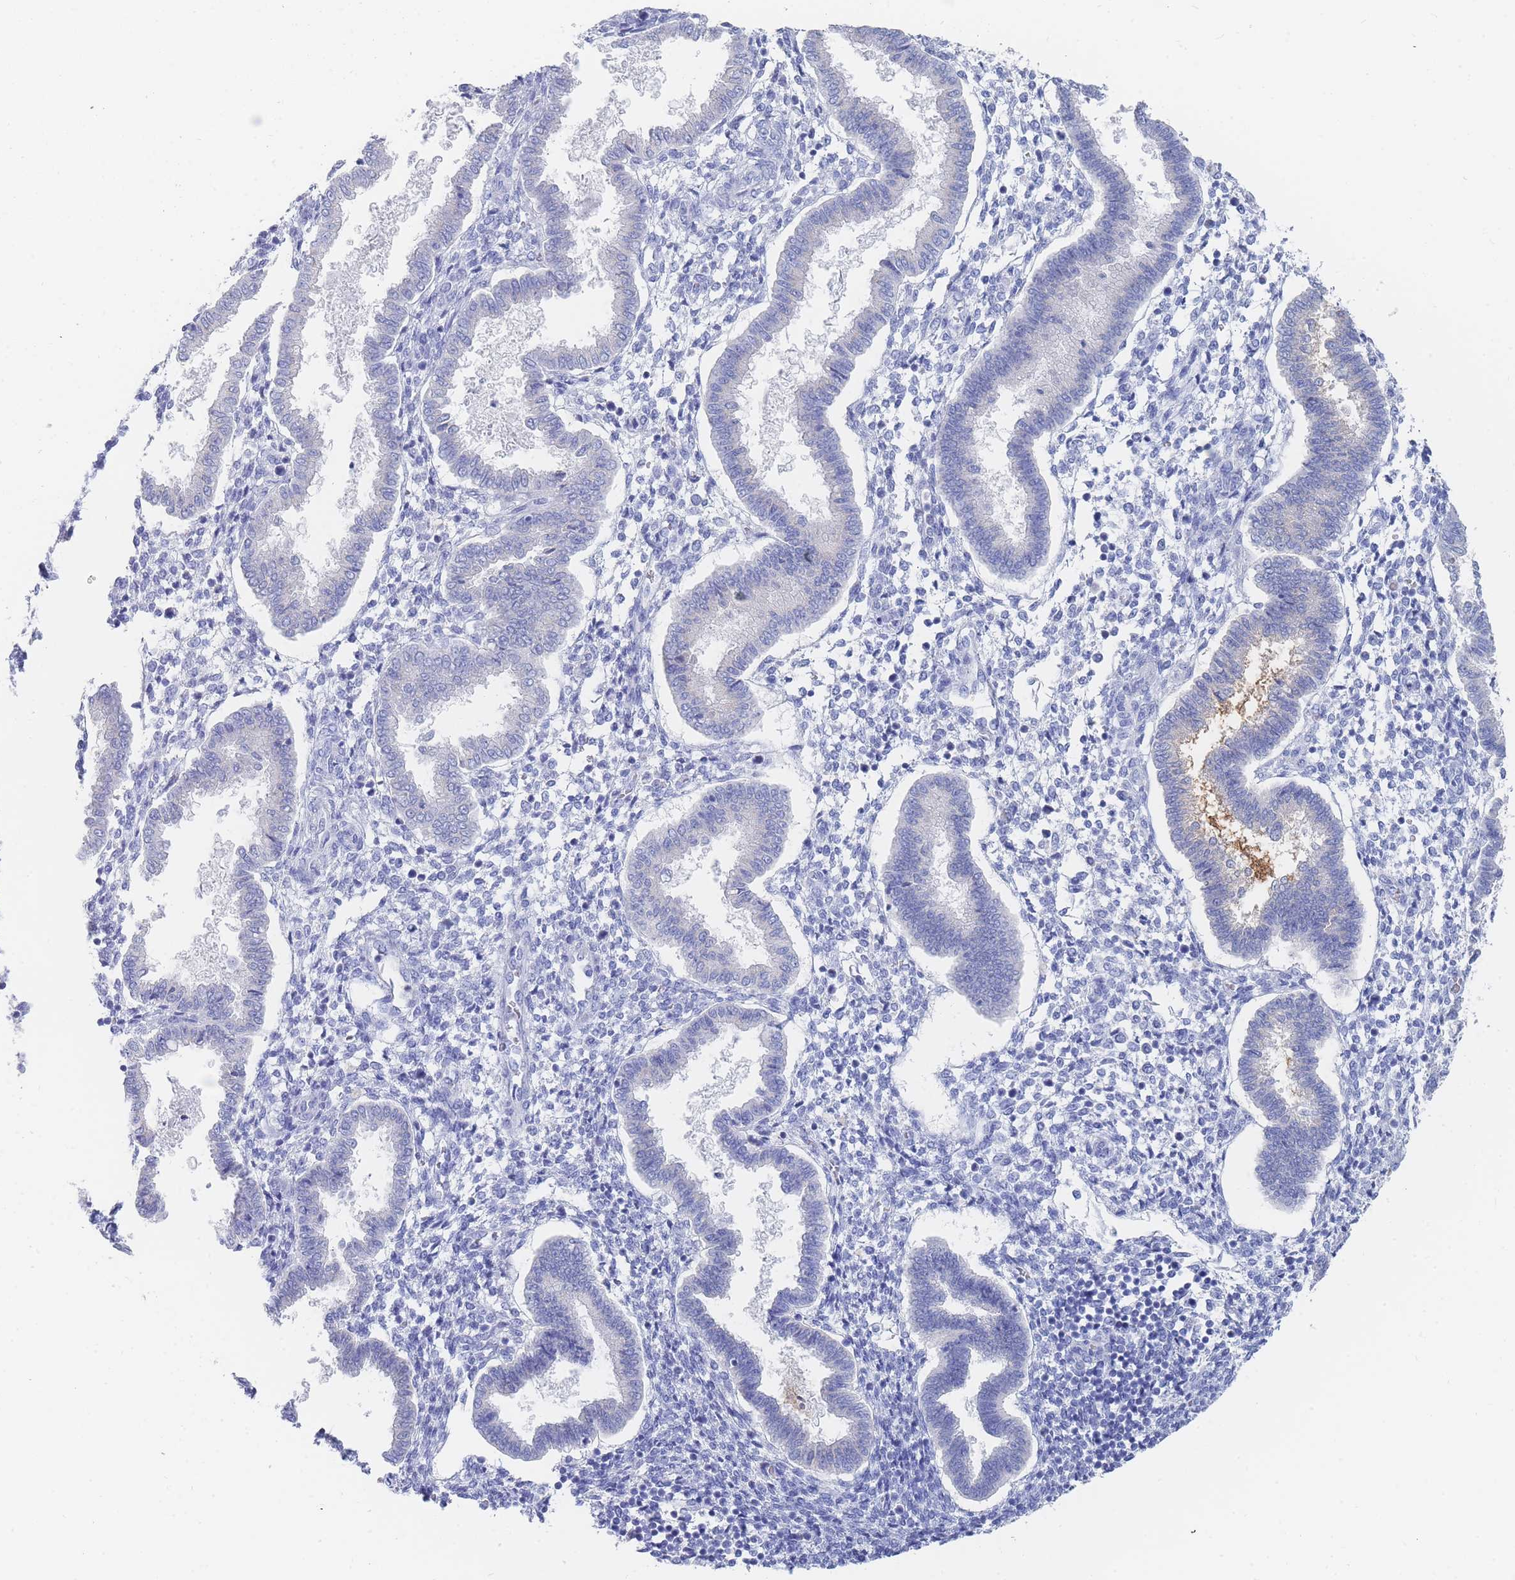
{"staining": {"intensity": "negative", "quantity": "none", "location": "none"}, "tissue": "endometrium", "cell_type": "Cells in endometrial stroma", "image_type": "normal", "snomed": [{"axis": "morphology", "description": "Normal tissue, NOS"}, {"axis": "topography", "description": "Endometrium"}], "caption": "Protein analysis of normal endometrium displays no significant staining in cells in endometrial stroma. Nuclei are stained in blue.", "gene": "SLC25A35", "patient": {"sex": "female", "age": 24}}